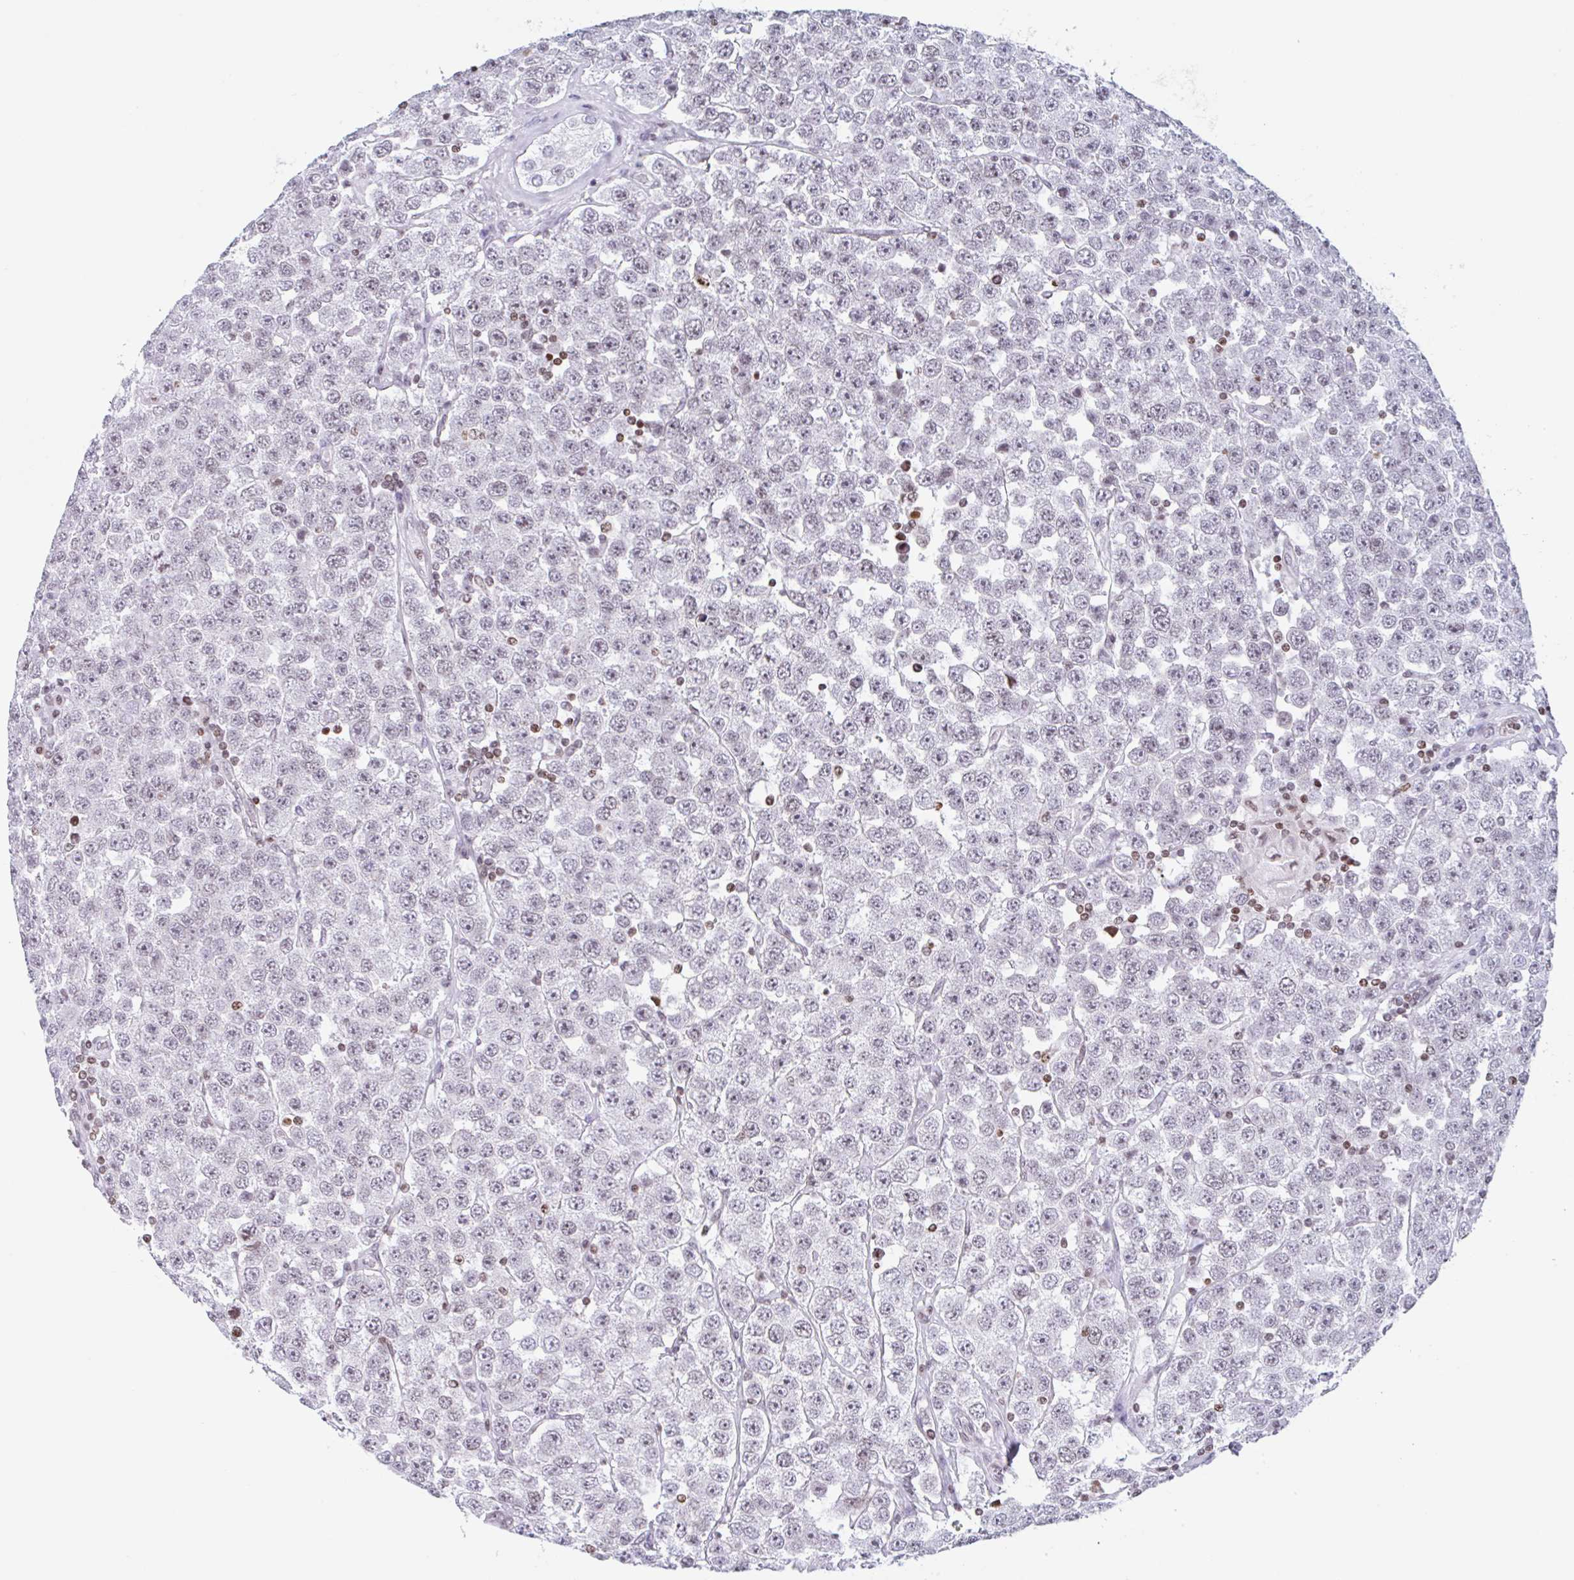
{"staining": {"intensity": "weak", "quantity": "<25%", "location": "nuclear"}, "tissue": "testis cancer", "cell_type": "Tumor cells", "image_type": "cancer", "snomed": [{"axis": "morphology", "description": "Seminoma, NOS"}, {"axis": "topography", "description": "Testis"}], "caption": "IHC image of human testis cancer stained for a protein (brown), which exhibits no positivity in tumor cells.", "gene": "NOL6", "patient": {"sex": "male", "age": 28}}